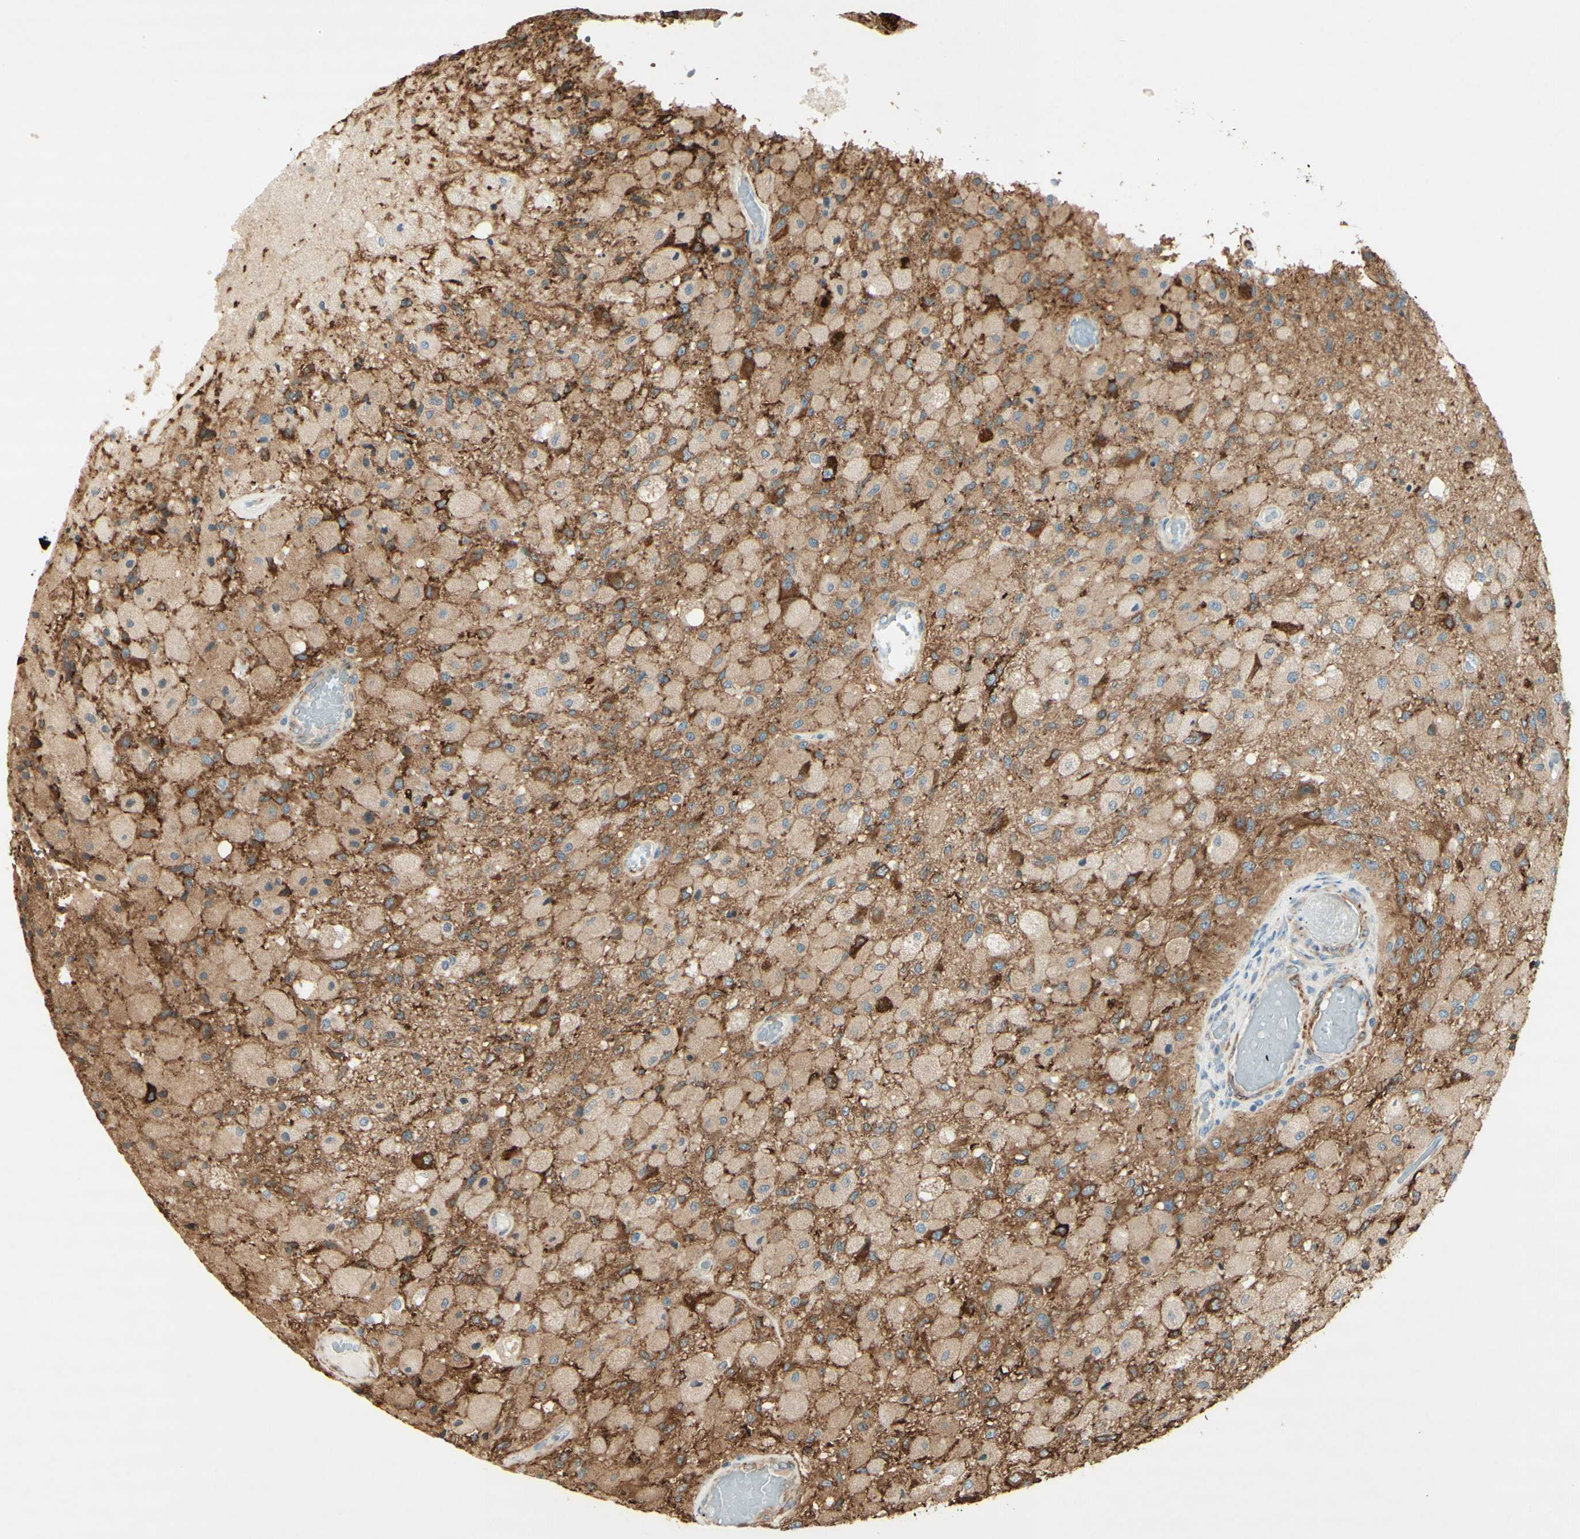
{"staining": {"intensity": "weak", "quantity": ">75%", "location": "cytoplasmic/membranous"}, "tissue": "glioma", "cell_type": "Tumor cells", "image_type": "cancer", "snomed": [{"axis": "morphology", "description": "Normal tissue, NOS"}, {"axis": "morphology", "description": "Glioma, malignant, High grade"}, {"axis": "topography", "description": "Cerebral cortex"}], "caption": "Immunohistochemistry (DAB) staining of glioma exhibits weak cytoplasmic/membranous protein expression in approximately >75% of tumor cells.", "gene": "MAP1B", "patient": {"sex": "male", "age": 77}}